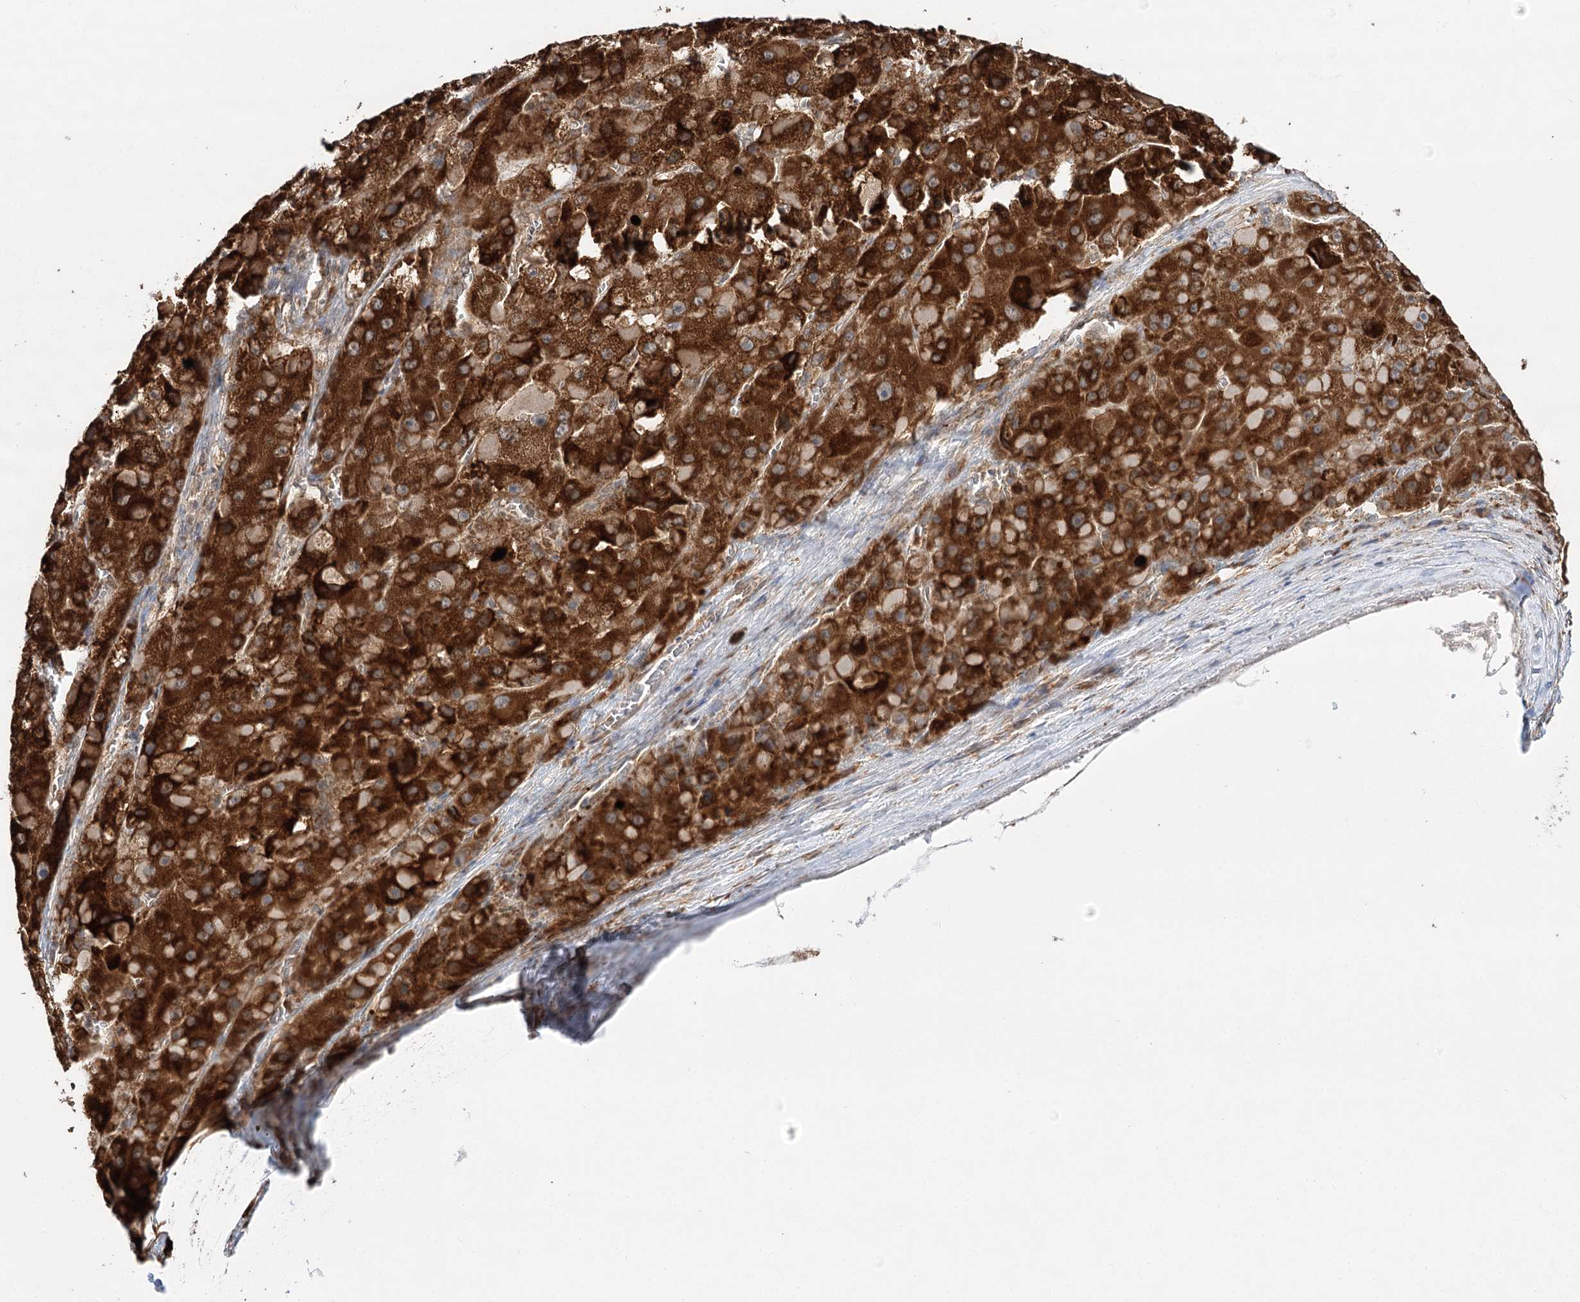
{"staining": {"intensity": "strong", "quantity": ">75%", "location": "cytoplasmic/membranous"}, "tissue": "liver cancer", "cell_type": "Tumor cells", "image_type": "cancer", "snomed": [{"axis": "morphology", "description": "Carcinoma, Hepatocellular, NOS"}, {"axis": "topography", "description": "Liver"}], "caption": "Protein positivity by IHC exhibits strong cytoplasmic/membranous expression in approximately >75% of tumor cells in liver hepatocellular carcinoma.", "gene": "DNAJB14", "patient": {"sex": "female", "age": 73}}